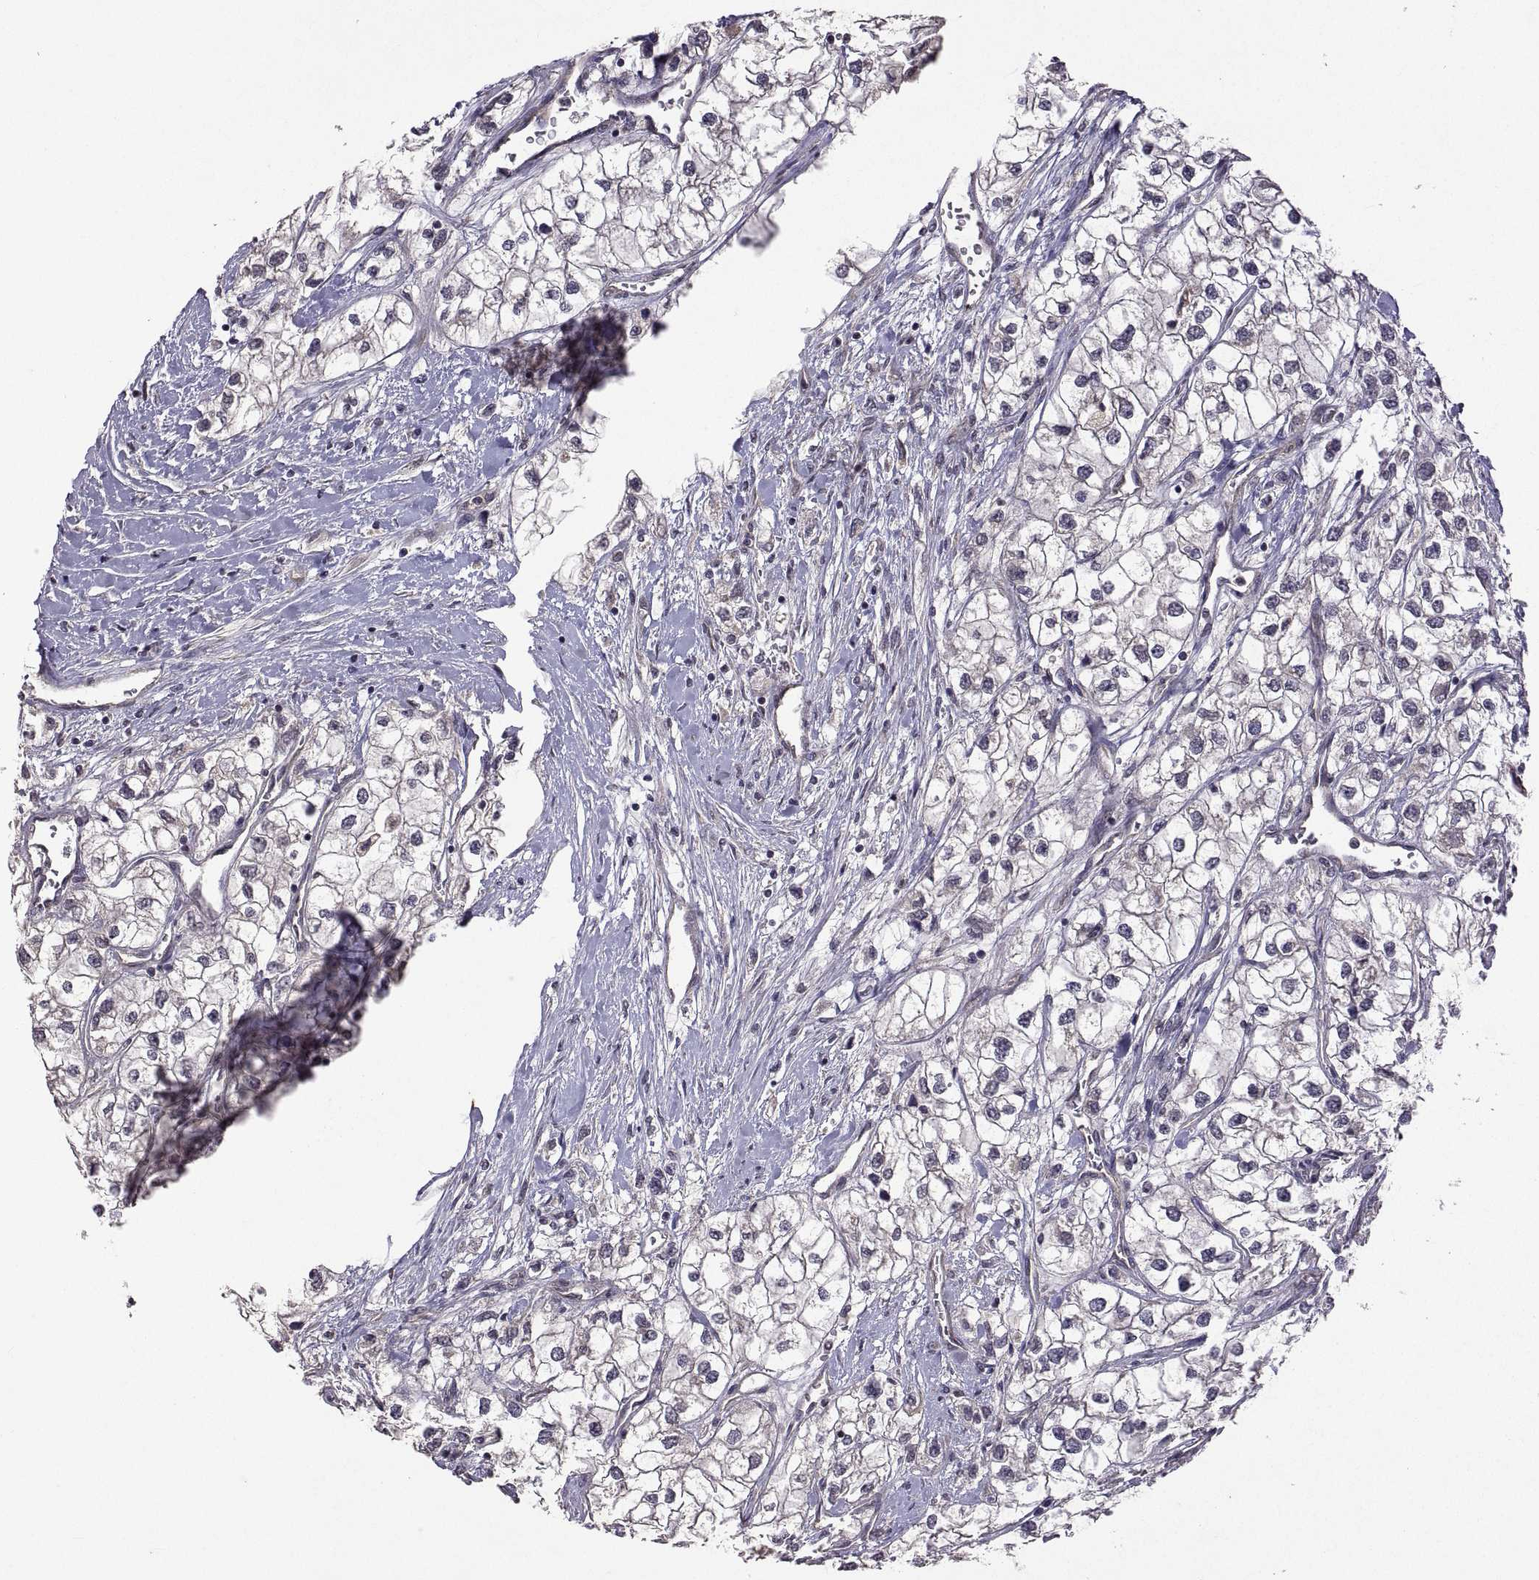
{"staining": {"intensity": "negative", "quantity": "none", "location": "none"}, "tissue": "renal cancer", "cell_type": "Tumor cells", "image_type": "cancer", "snomed": [{"axis": "morphology", "description": "Adenocarcinoma, NOS"}, {"axis": "topography", "description": "Kidney"}], "caption": "A photomicrograph of human adenocarcinoma (renal) is negative for staining in tumor cells.", "gene": "LAMA1", "patient": {"sex": "male", "age": 59}}